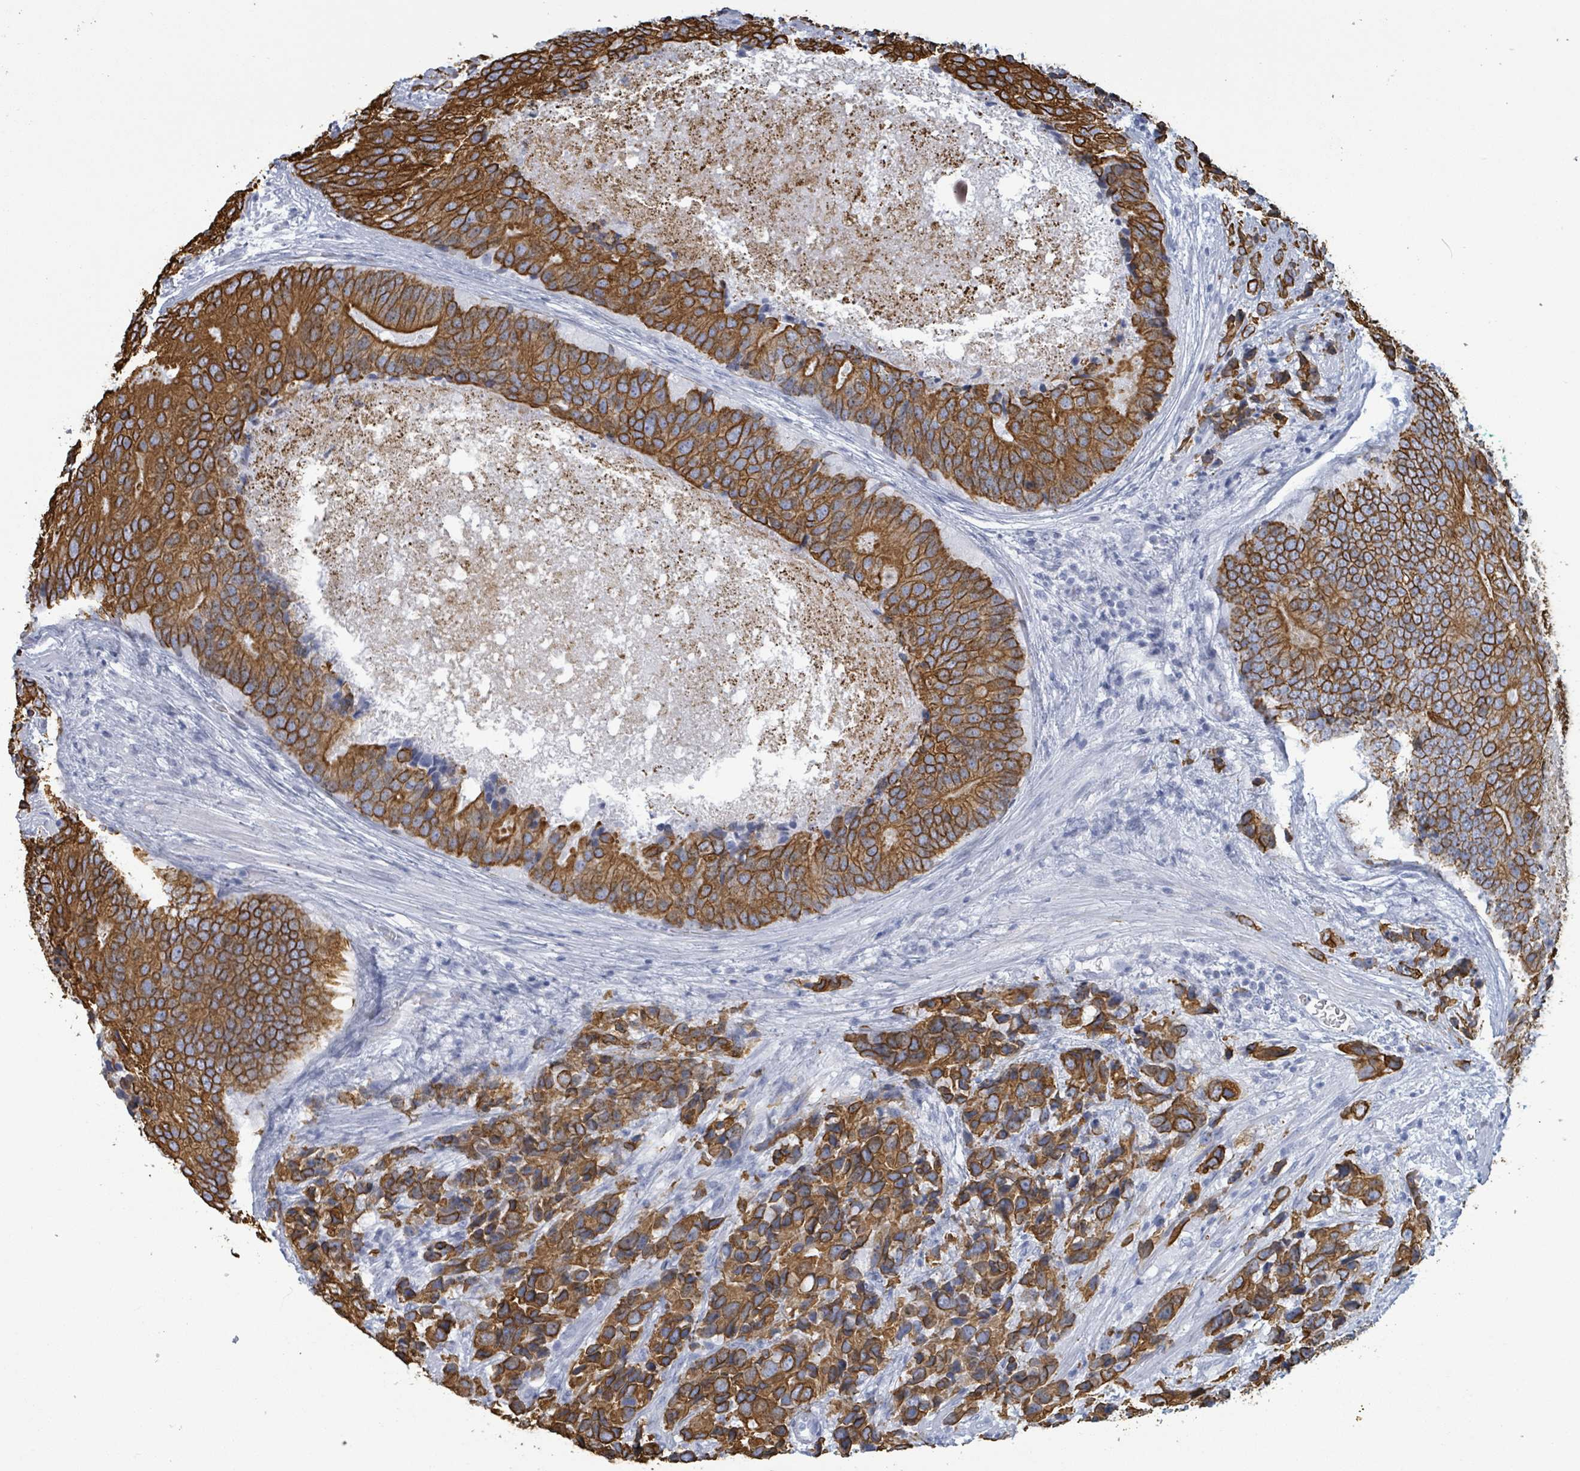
{"staining": {"intensity": "strong", "quantity": ">75%", "location": "cytoplasmic/membranous"}, "tissue": "prostate cancer", "cell_type": "Tumor cells", "image_type": "cancer", "snomed": [{"axis": "morphology", "description": "Adenocarcinoma, High grade"}, {"axis": "topography", "description": "Prostate"}], "caption": "The immunohistochemical stain highlights strong cytoplasmic/membranous expression in tumor cells of prostate cancer (adenocarcinoma (high-grade)) tissue.", "gene": "KRT8", "patient": {"sex": "male", "age": 62}}